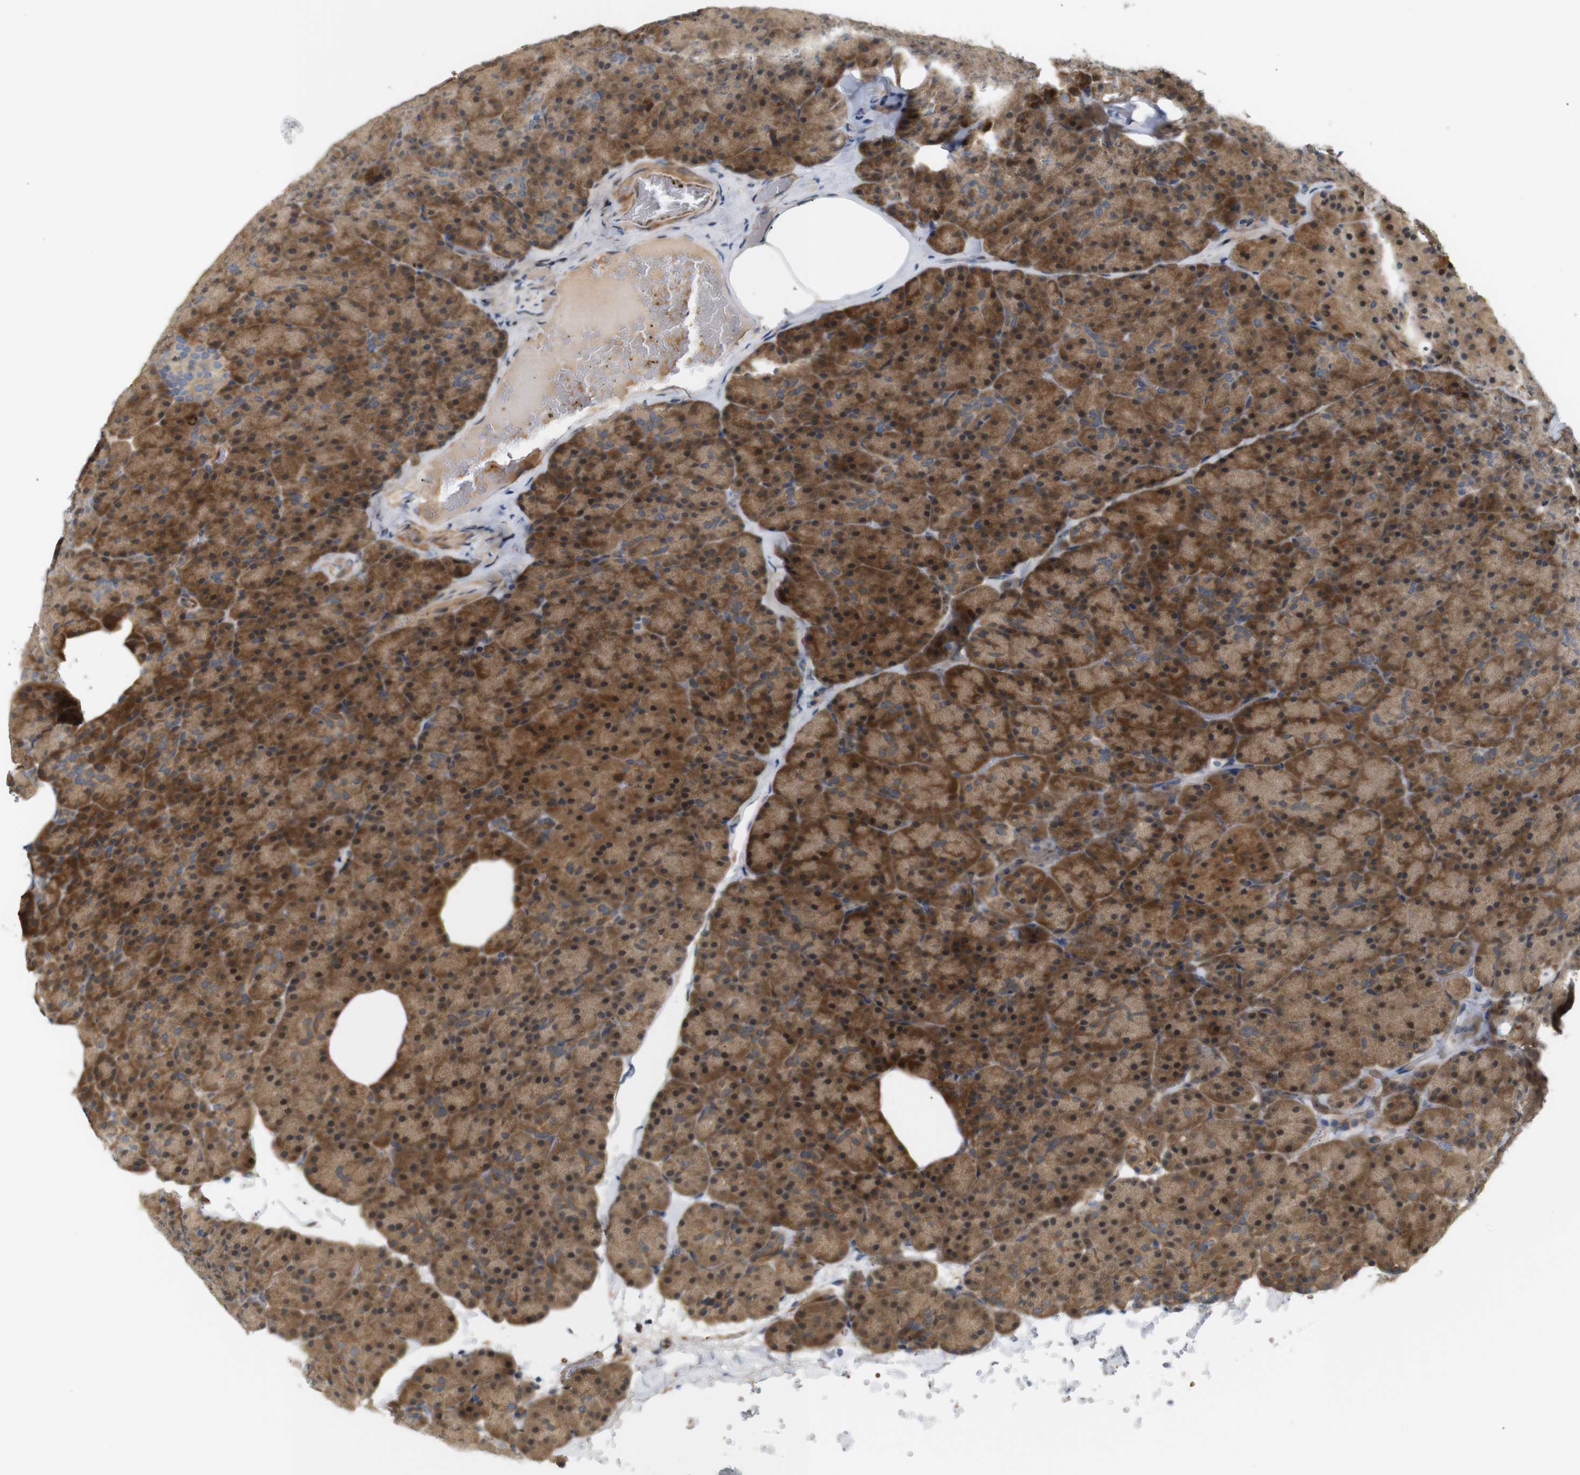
{"staining": {"intensity": "moderate", "quantity": ">75%", "location": "cytoplasmic/membranous"}, "tissue": "pancreas", "cell_type": "Exocrine glandular cells", "image_type": "normal", "snomed": [{"axis": "morphology", "description": "Normal tissue, NOS"}, {"axis": "topography", "description": "Pancreas"}], "caption": "Immunohistochemistry (IHC) histopathology image of normal pancreas stained for a protein (brown), which reveals medium levels of moderate cytoplasmic/membranous positivity in about >75% of exocrine glandular cells.", "gene": "RPTOR", "patient": {"sex": "female", "age": 35}}